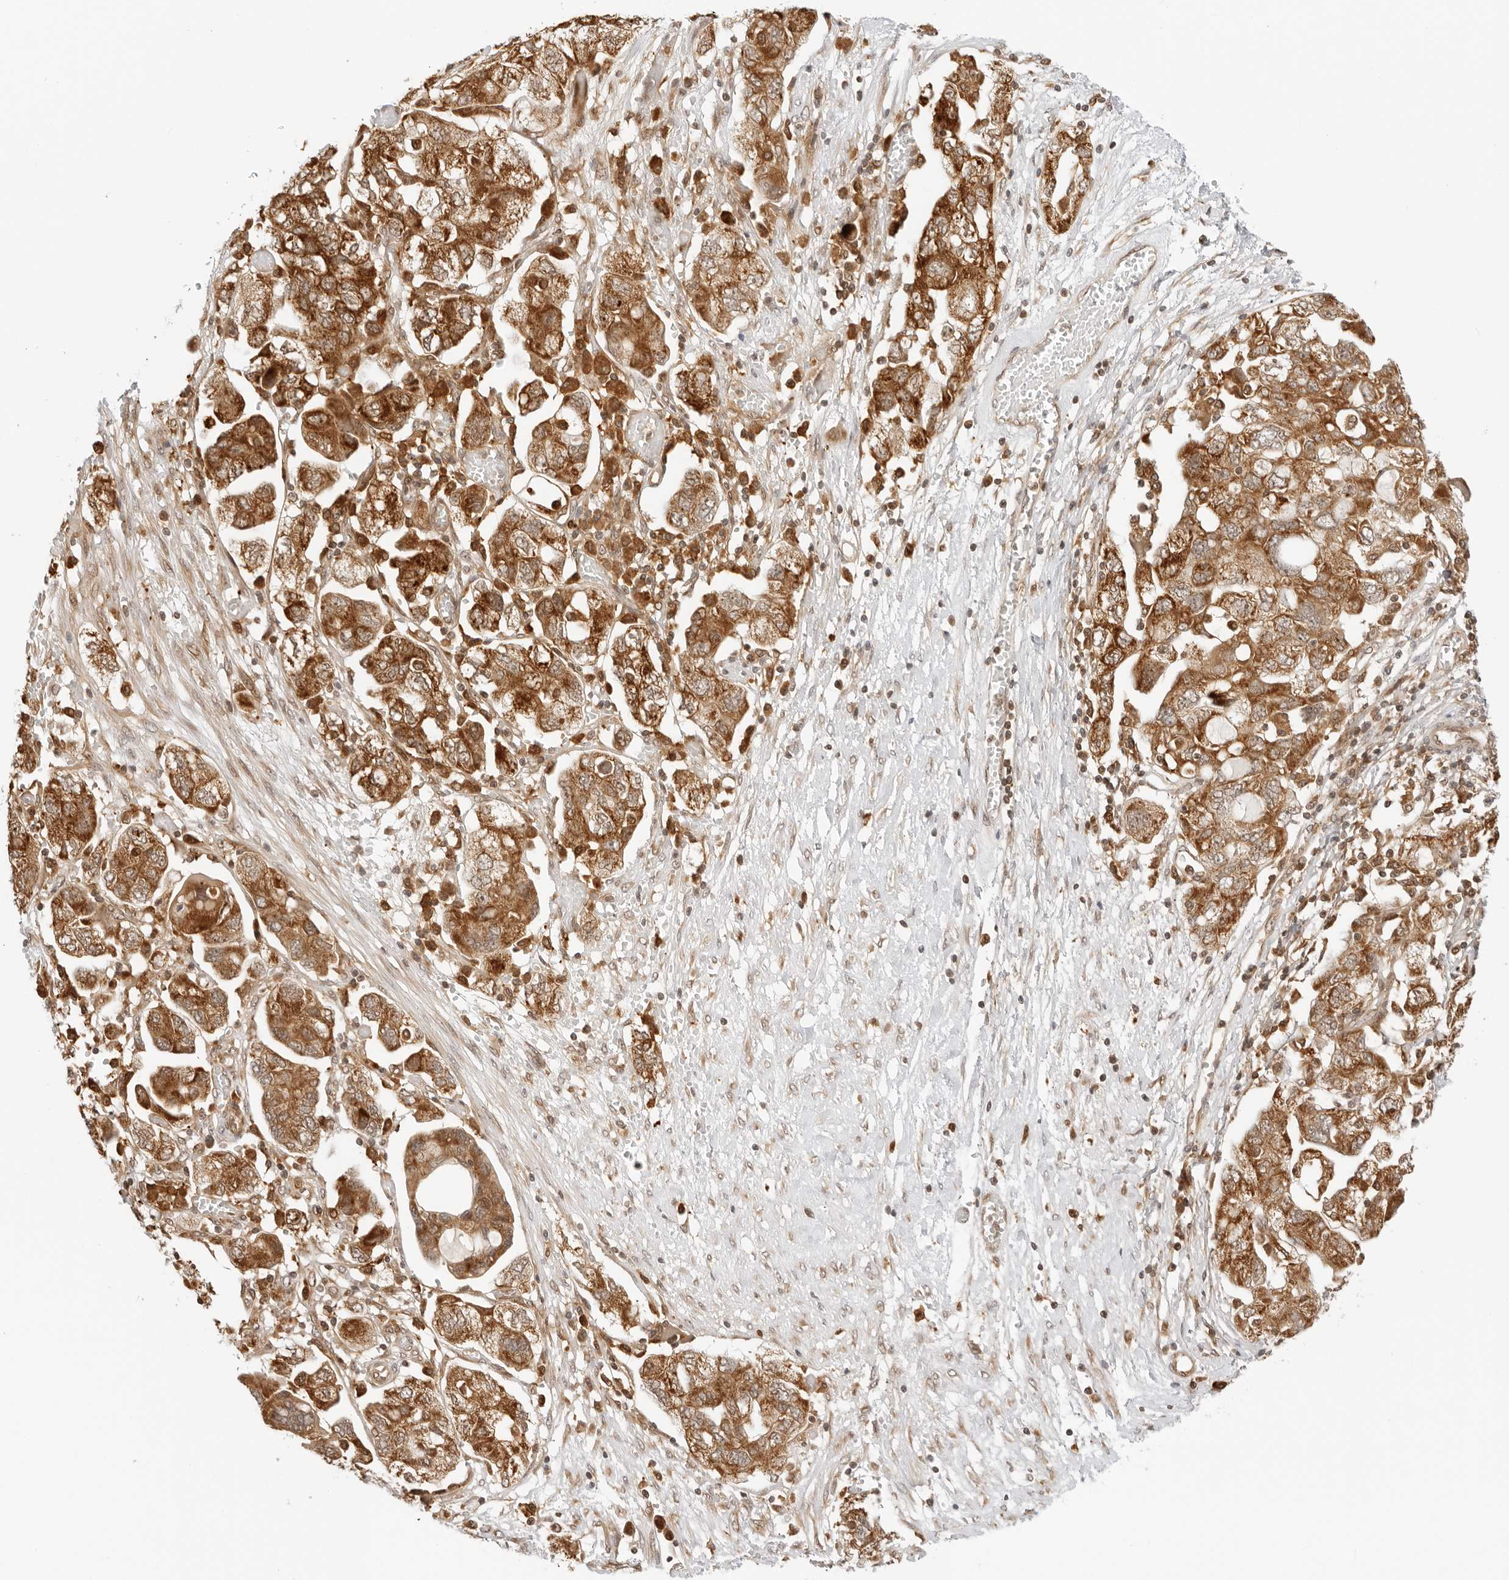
{"staining": {"intensity": "strong", "quantity": ">75%", "location": "cytoplasmic/membranous"}, "tissue": "ovarian cancer", "cell_type": "Tumor cells", "image_type": "cancer", "snomed": [{"axis": "morphology", "description": "Carcinoma, NOS"}, {"axis": "morphology", "description": "Cystadenocarcinoma, serous, NOS"}, {"axis": "topography", "description": "Ovary"}], "caption": "Protein staining demonstrates strong cytoplasmic/membranous positivity in approximately >75% of tumor cells in ovarian serous cystadenocarcinoma. The staining was performed using DAB to visualize the protein expression in brown, while the nuclei were stained in blue with hematoxylin (Magnification: 20x).", "gene": "RC3H1", "patient": {"sex": "female", "age": 69}}